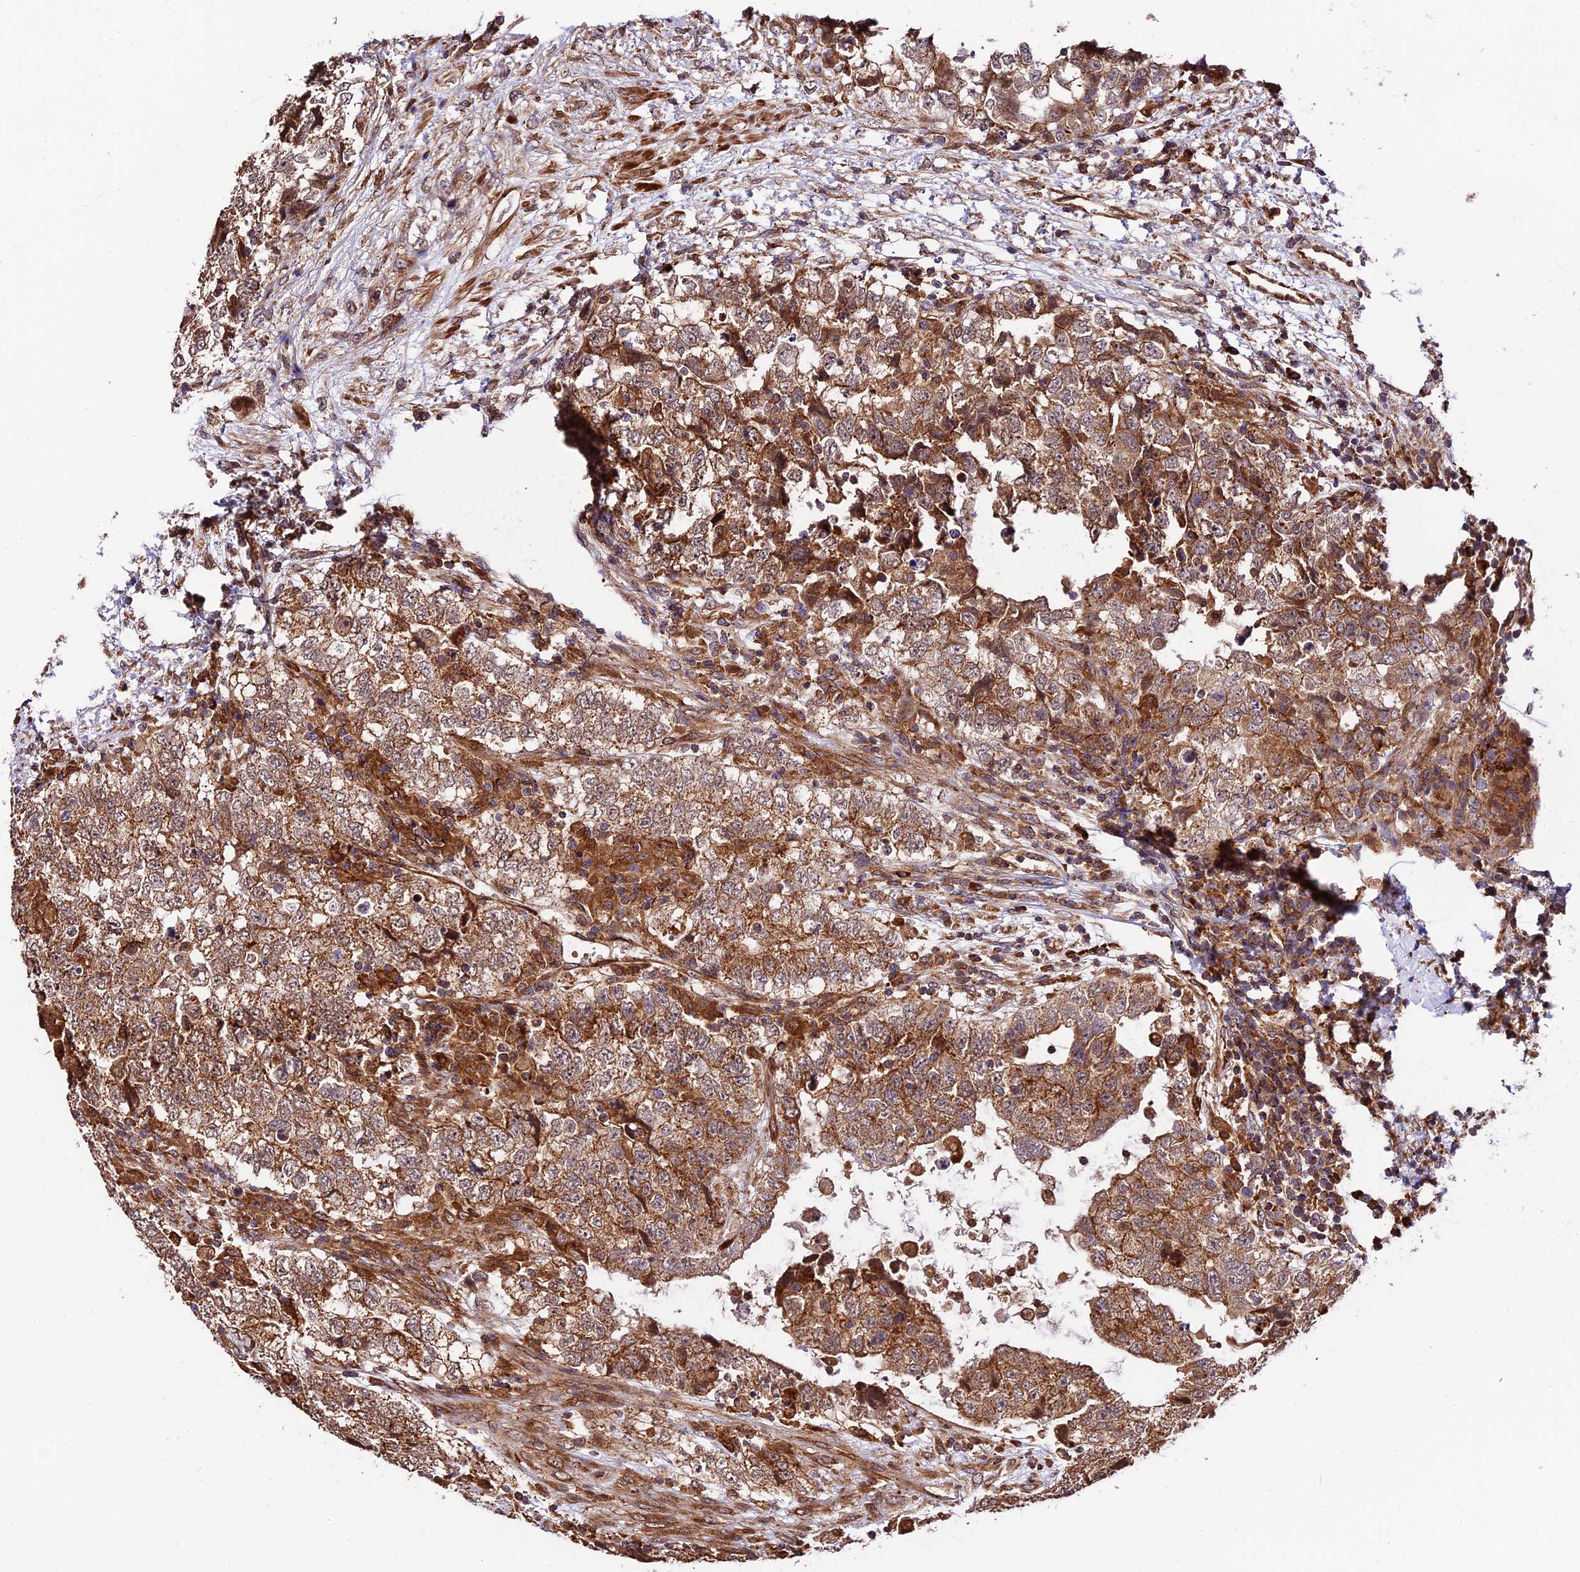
{"staining": {"intensity": "moderate", "quantity": ">75%", "location": "cytoplasmic/membranous"}, "tissue": "testis cancer", "cell_type": "Tumor cells", "image_type": "cancer", "snomed": [{"axis": "morphology", "description": "Carcinoma, Embryonal, NOS"}, {"axis": "topography", "description": "Testis"}], "caption": "This photomicrograph exhibits testis embryonal carcinoma stained with immunohistochemistry to label a protein in brown. The cytoplasmic/membranous of tumor cells show moderate positivity for the protein. Nuclei are counter-stained blue.", "gene": "HERPUD1", "patient": {"sex": "male", "age": 37}}